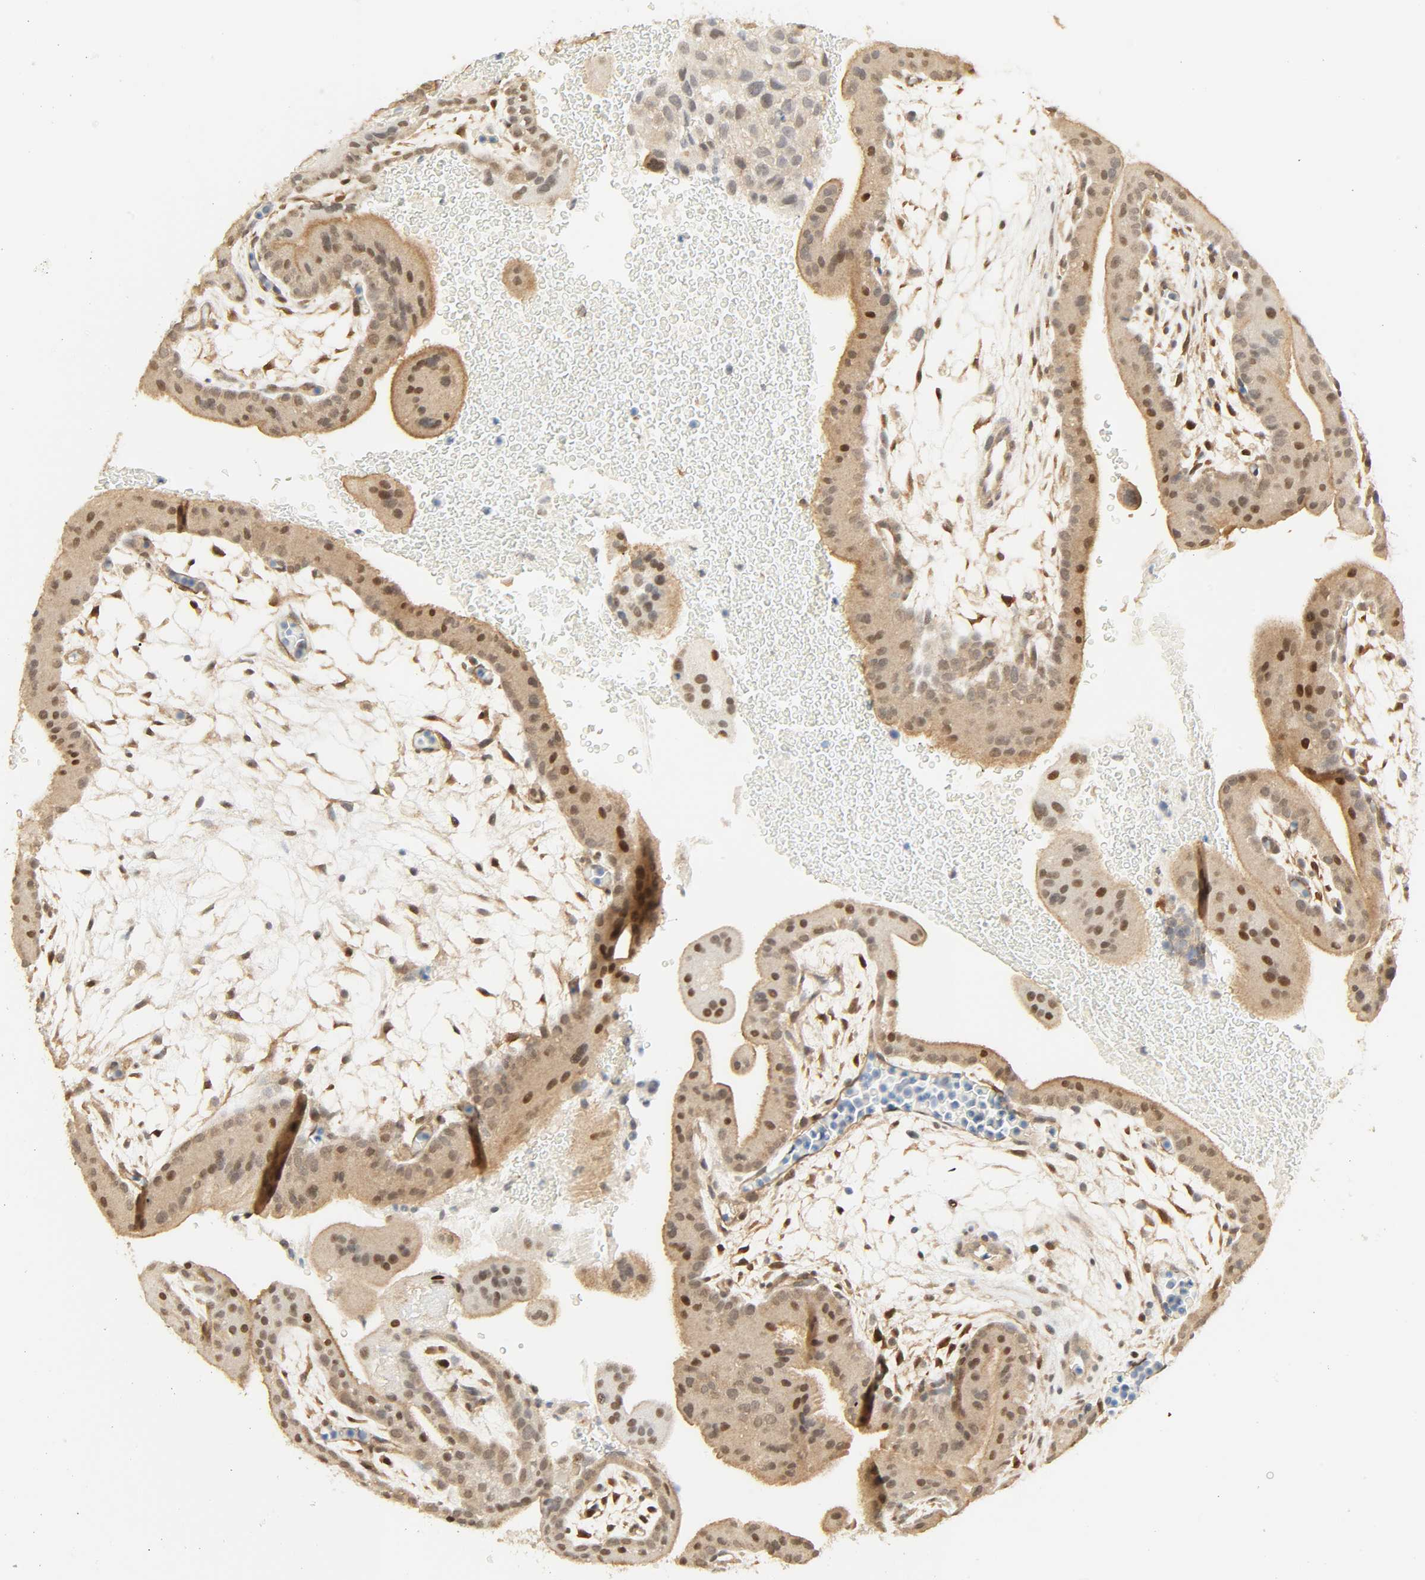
{"staining": {"intensity": "weak", "quantity": "25%-75%", "location": "cytoplasmic/membranous"}, "tissue": "placenta", "cell_type": "Decidual cells", "image_type": "normal", "snomed": [{"axis": "morphology", "description": "Normal tissue, NOS"}, {"axis": "topography", "description": "Placenta"}], "caption": "DAB (3,3'-diaminobenzidine) immunohistochemical staining of normal human placenta reveals weak cytoplasmic/membranous protein positivity in about 25%-75% of decidual cells.", "gene": "ACSS2", "patient": {"sex": "female", "age": 19}}